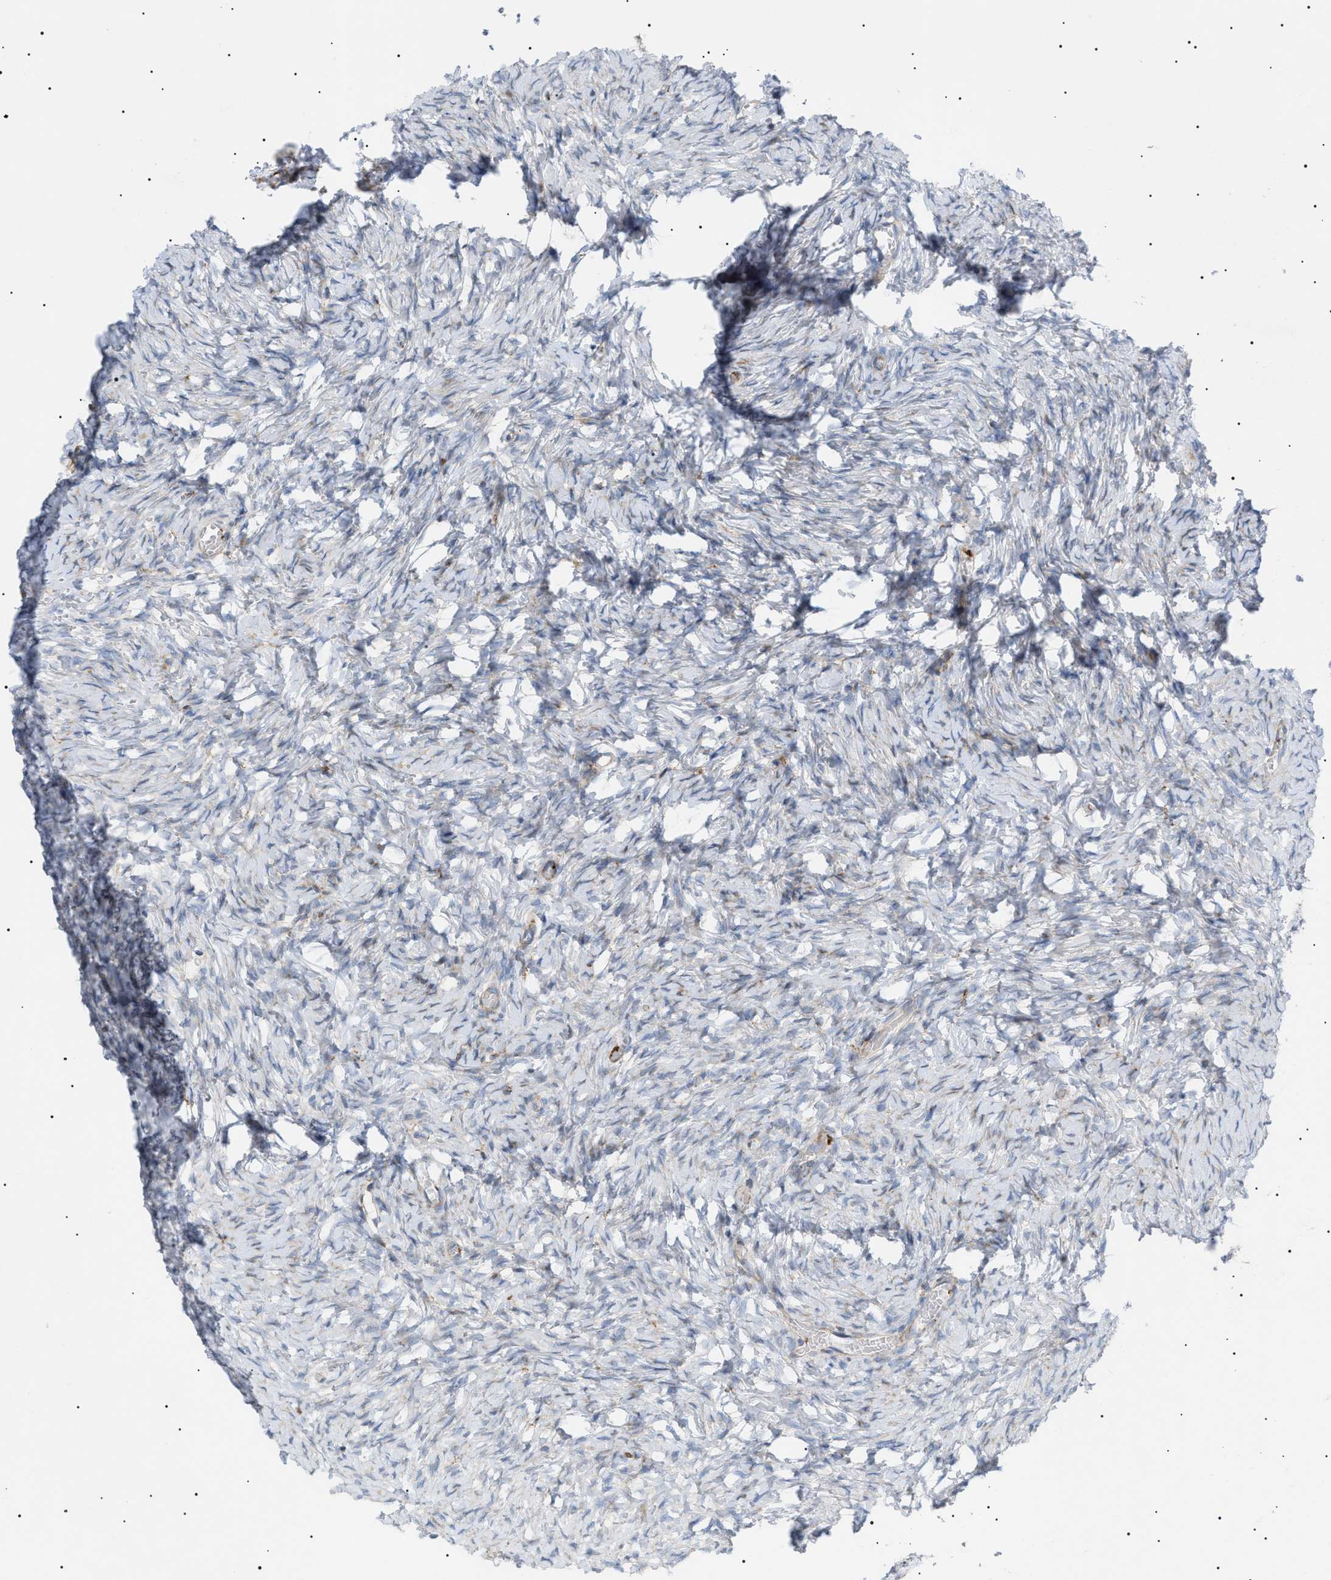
{"staining": {"intensity": "weak", "quantity": "<25%", "location": "cytoplasmic/membranous"}, "tissue": "ovary", "cell_type": "Ovarian stroma cells", "image_type": "normal", "snomed": [{"axis": "morphology", "description": "Normal tissue, NOS"}, {"axis": "topography", "description": "Ovary"}], "caption": "This photomicrograph is of unremarkable ovary stained with immunohistochemistry (IHC) to label a protein in brown with the nuclei are counter-stained blue. There is no staining in ovarian stroma cells. Brightfield microscopy of immunohistochemistry stained with DAB (3,3'-diaminobenzidine) (brown) and hematoxylin (blue), captured at high magnification.", "gene": "SFXN5", "patient": {"sex": "female", "age": 27}}